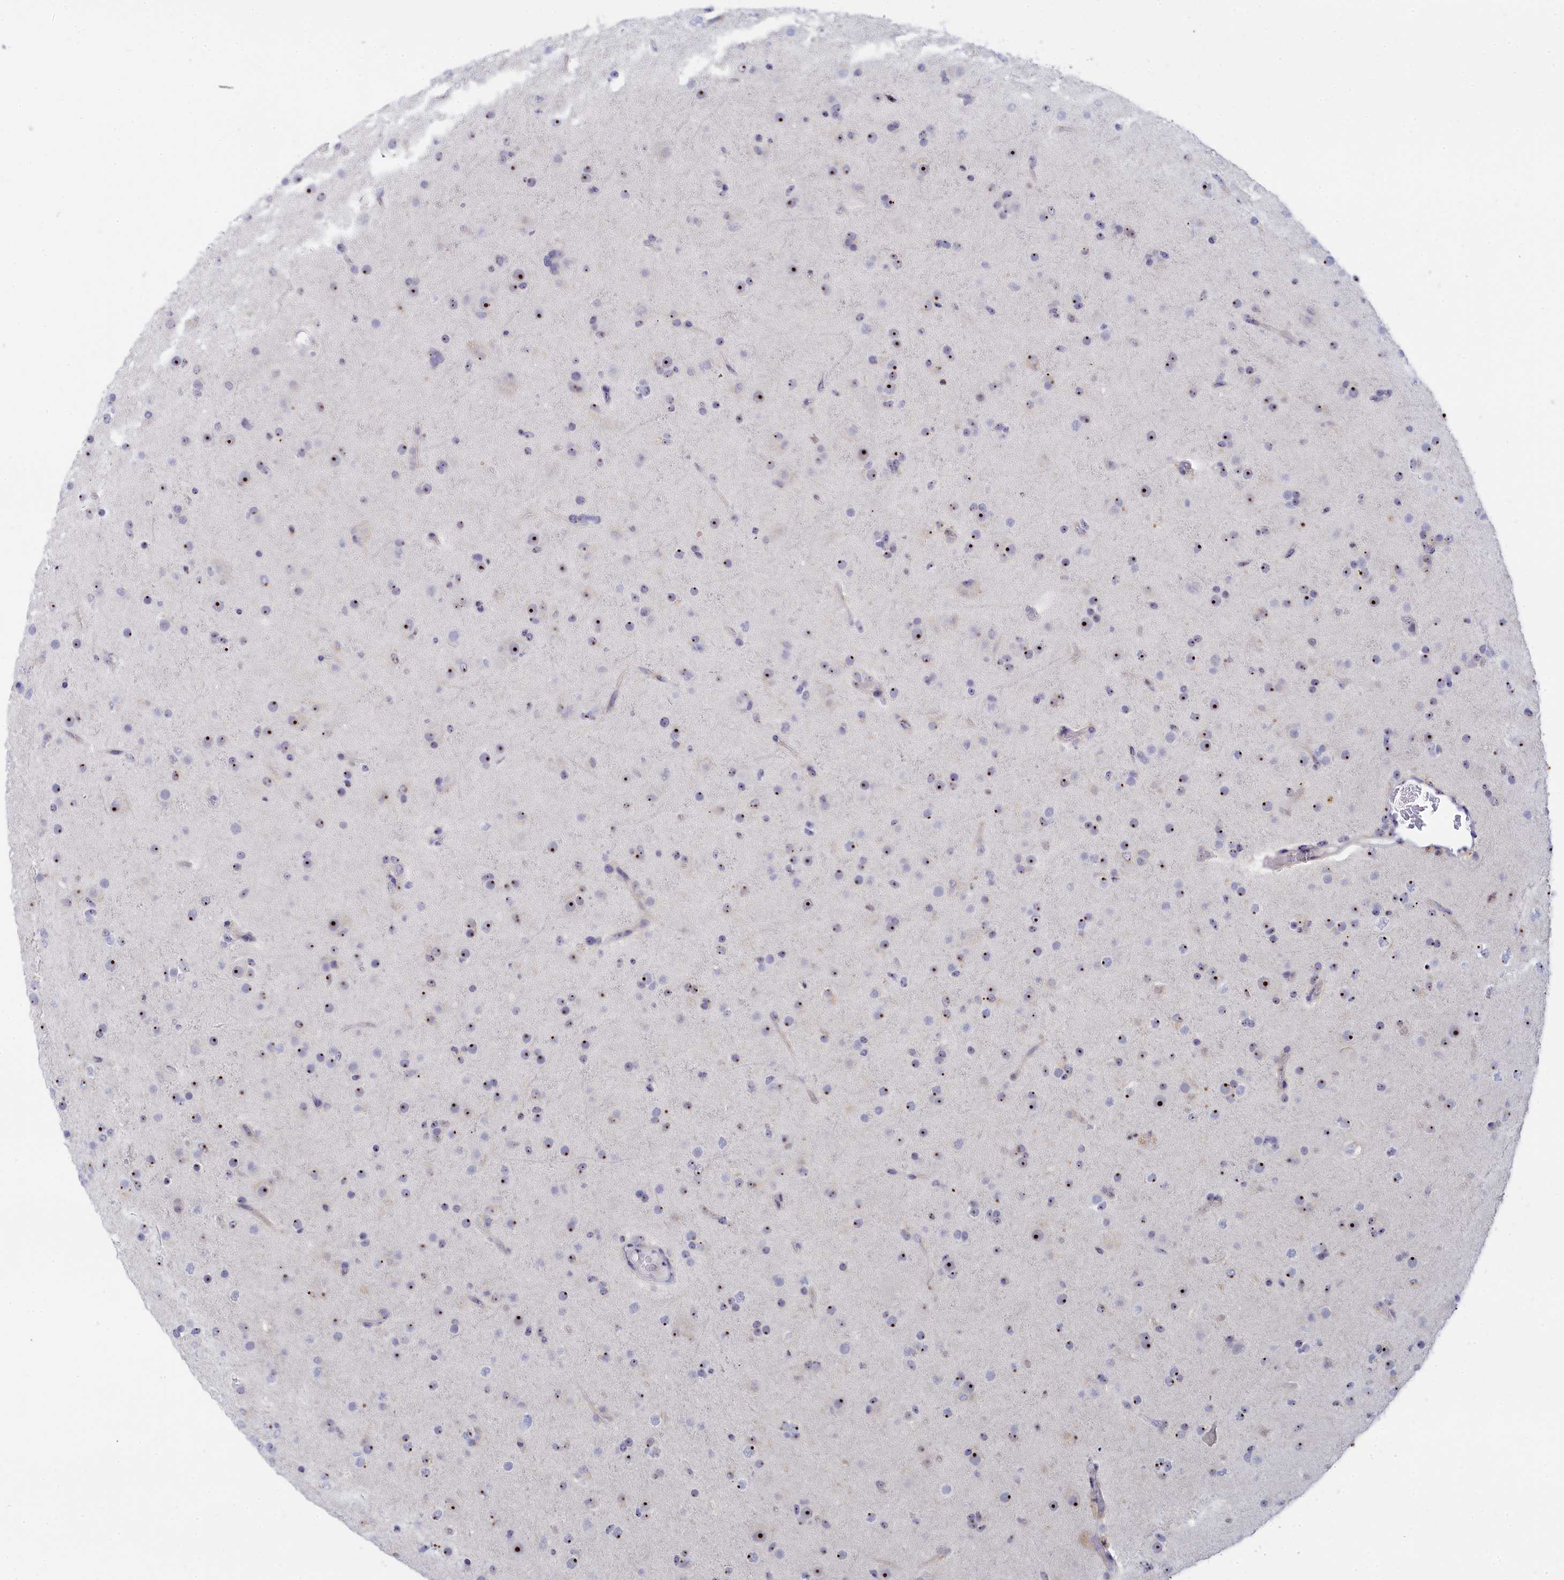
{"staining": {"intensity": "moderate", "quantity": "25%-75%", "location": "nuclear"}, "tissue": "glioma", "cell_type": "Tumor cells", "image_type": "cancer", "snomed": [{"axis": "morphology", "description": "Glioma, malignant, Low grade"}, {"axis": "topography", "description": "Brain"}], "caption": "Brown immunohistochemical staining in low-grade glioma (malignant) reveals moderate nuclear expression in approximately 25%-75% of tumor cells. (Stains: DAB (3,3'-diaminobenzidine) in brown, nuclei in blue, Microscopy: brightfield microscopy at high magnification).", "gene": "RSL1D1", "patient": {"sex": "male", "age": 65}}